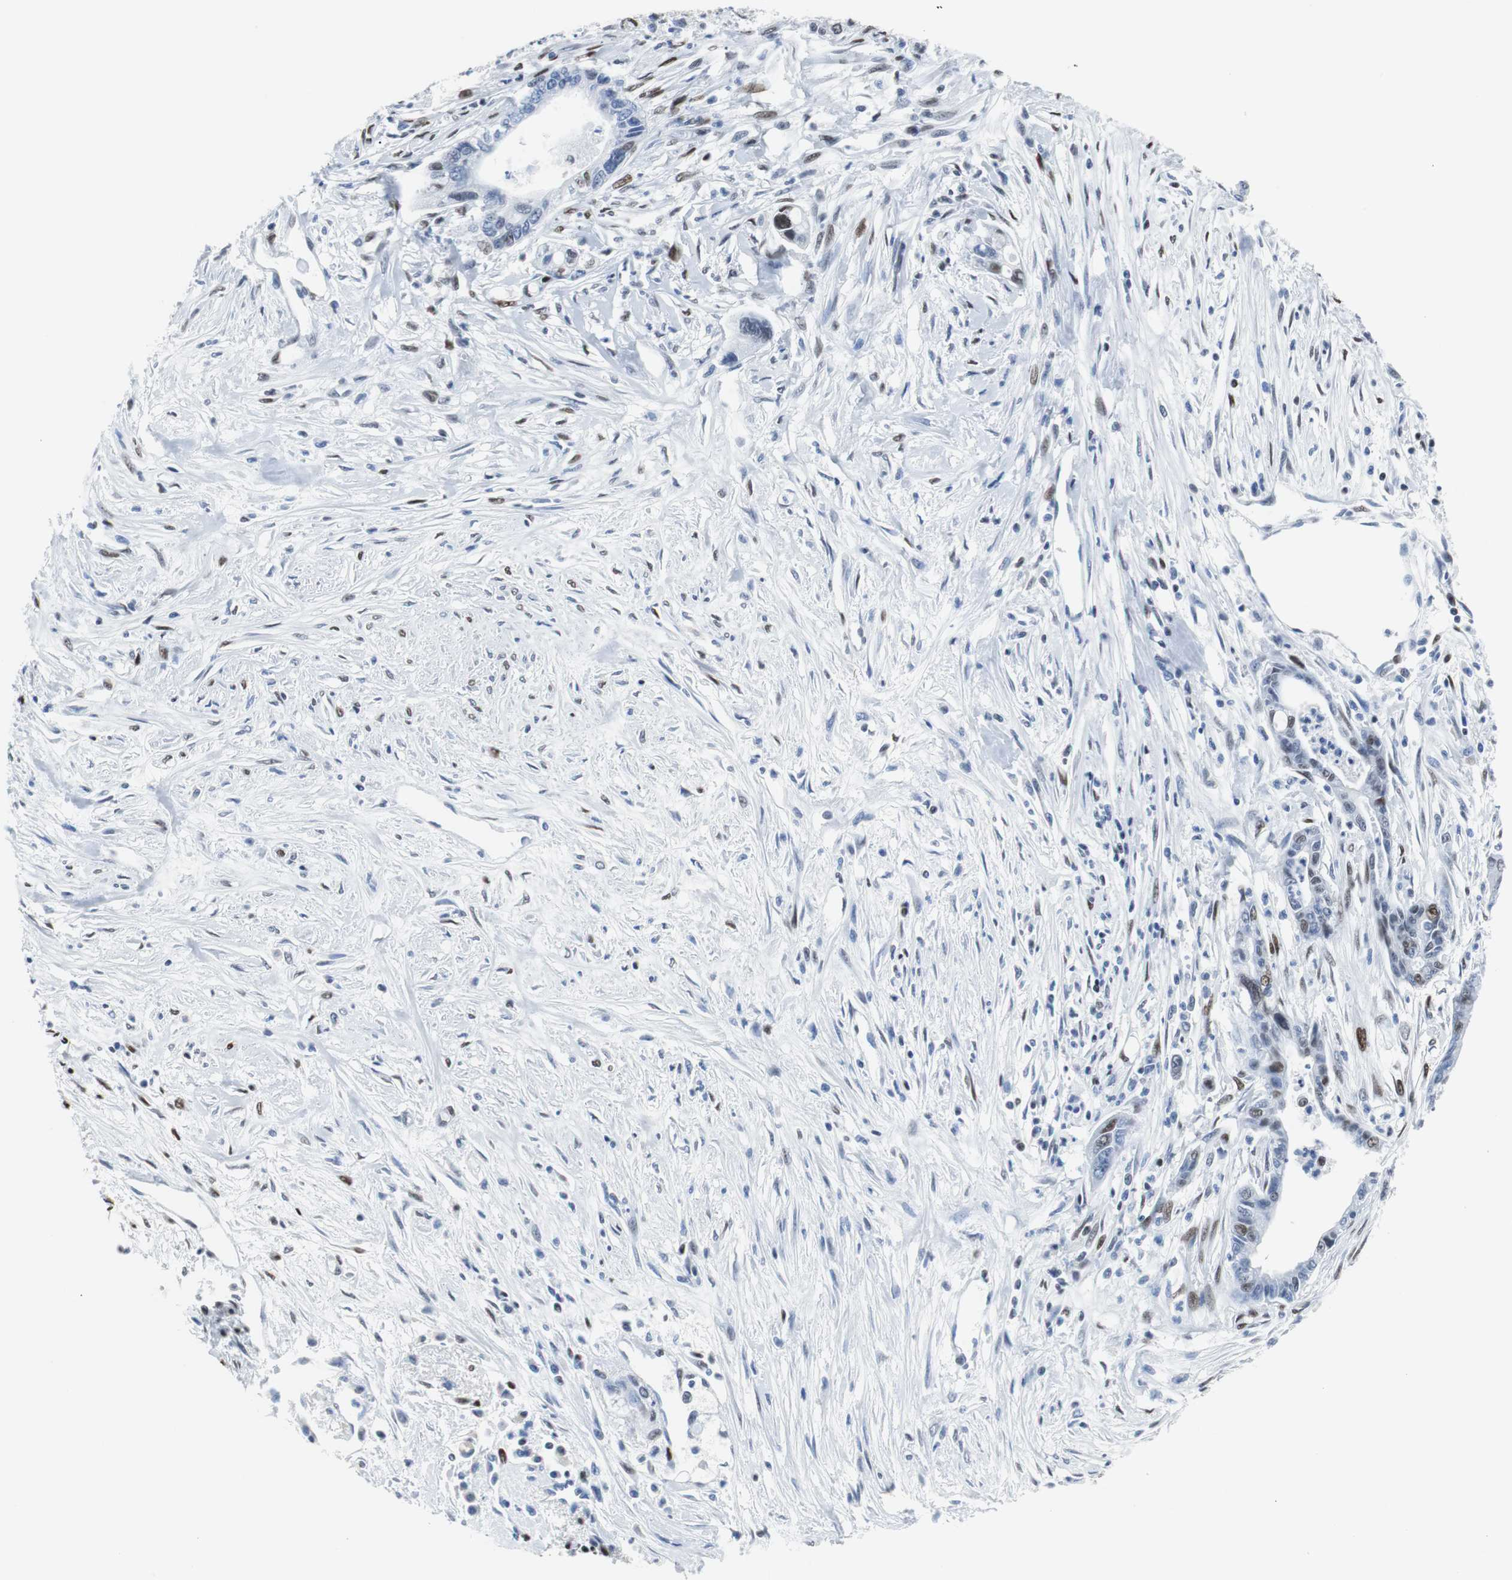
{"staining": {"intensity": "weak", "quantity": "25%-75%", "location": "nuclear"}, "tissue": "pancreatic cancer", "cell_type": "Tumor cells", "image_type": "cancer", "snomed": [{"axis": "morphology", "description": "Adenocarcinoma, NOS"}, {"axis": "topography", "description": "Pancreas"}], "caption": "Pancreatic adenocarcinoma stained for a protein (brown) shows weak nuclear positive positivity in approximately 25%-75% of tumor cells.", "gene": "JUN", "patient": {"sex": "male", "age": 70}}